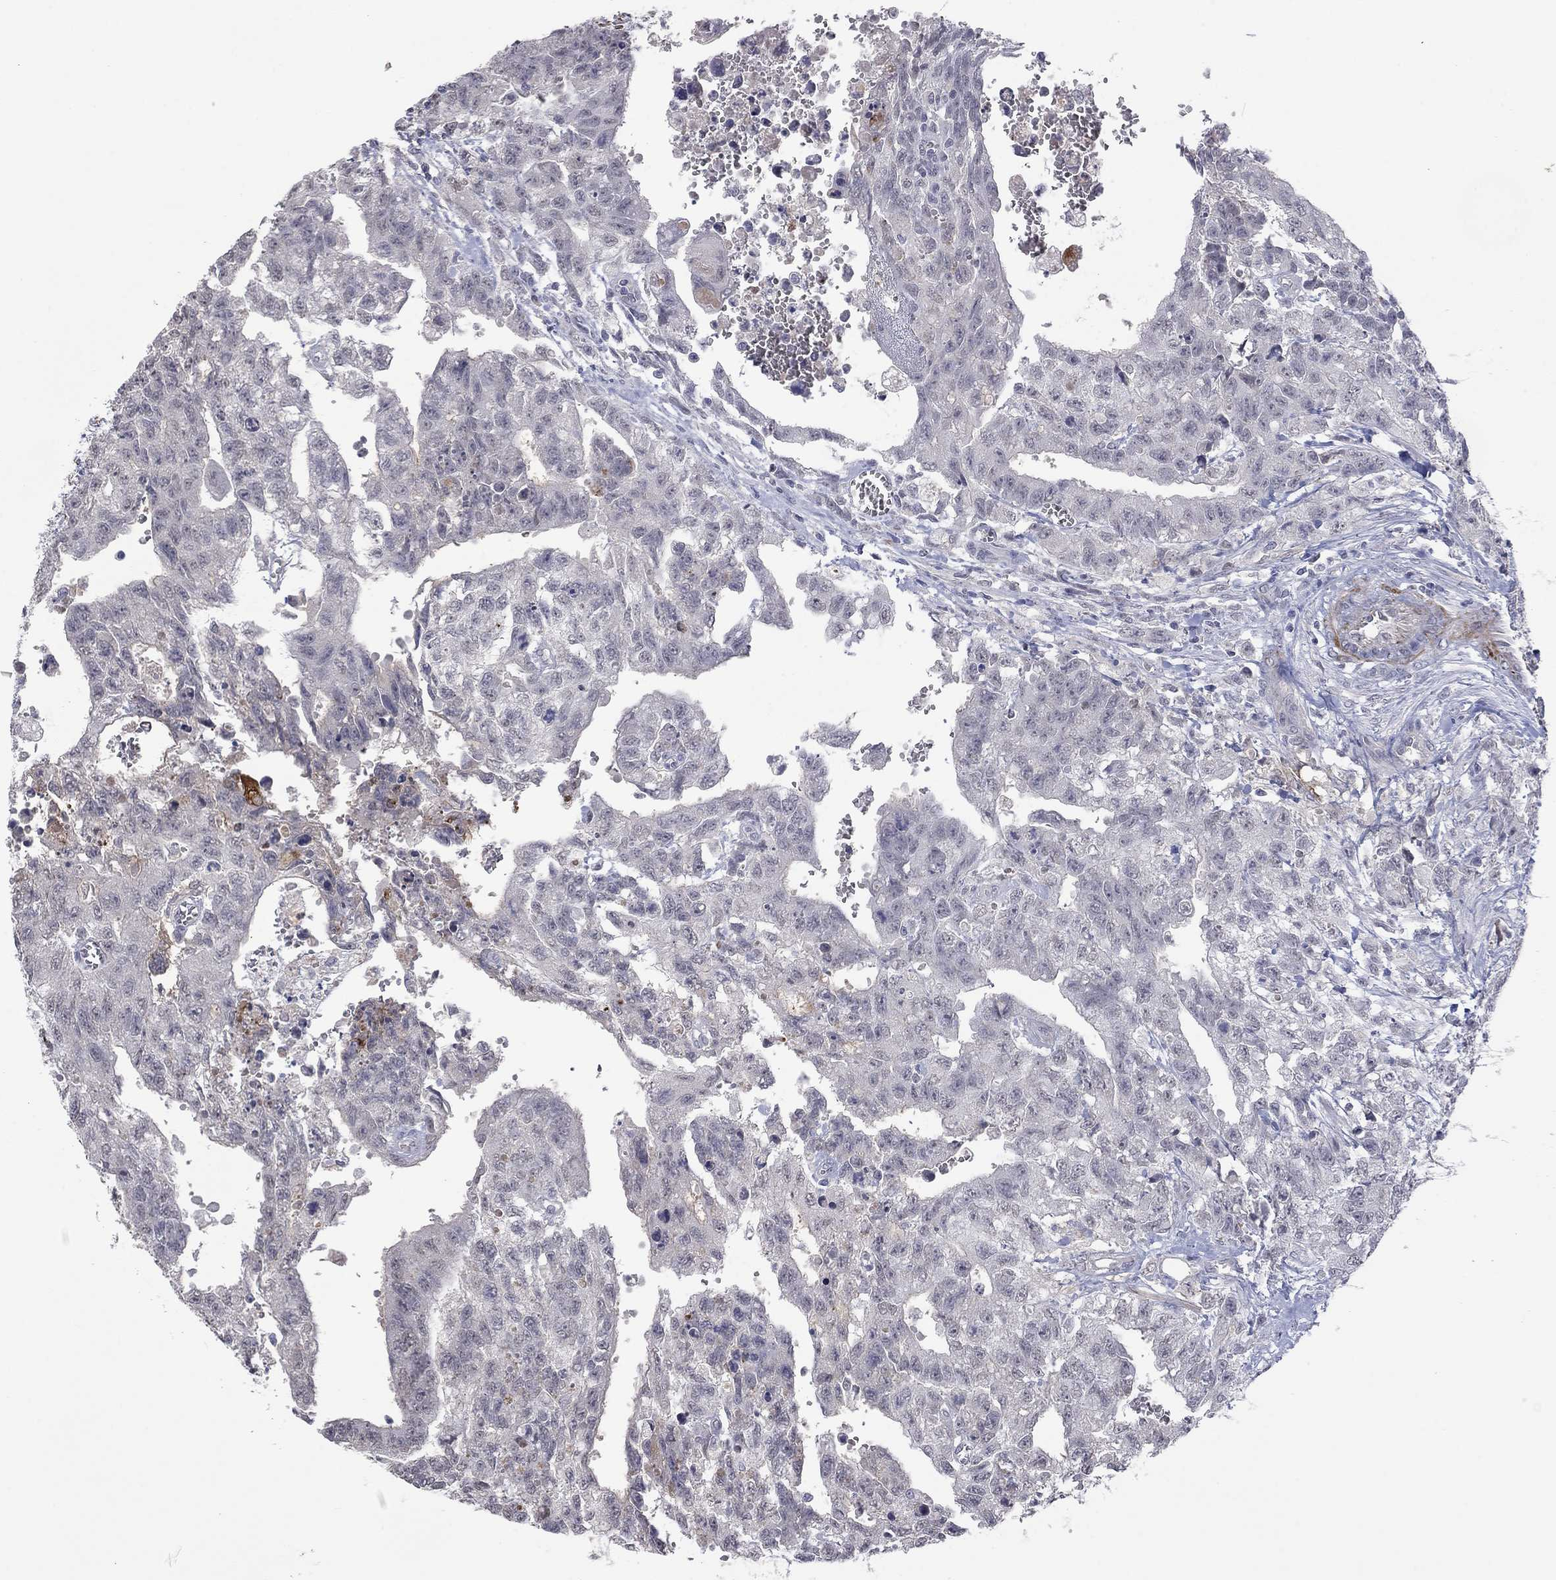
{"staining": {"intensity": "negative", "quantity": "none", "location": "none"}, "tissue": "testis cancer", "cell_type": "Tumor cells", "image_type": "cancer", "snomed": [{"axis": "morphology", "description": "Carcinoma, Embryonal, NOS"}, {"axis": "topography", "description": "Testis"}], "caption": "IHC of testis cancer demonstrates no expression in tumor cells. (DAB immunohistochemistry visualized using brightfield microscopy, high magnification).", "gene": "IP6K3", "patient": {"sex": "male", "age": 24}}